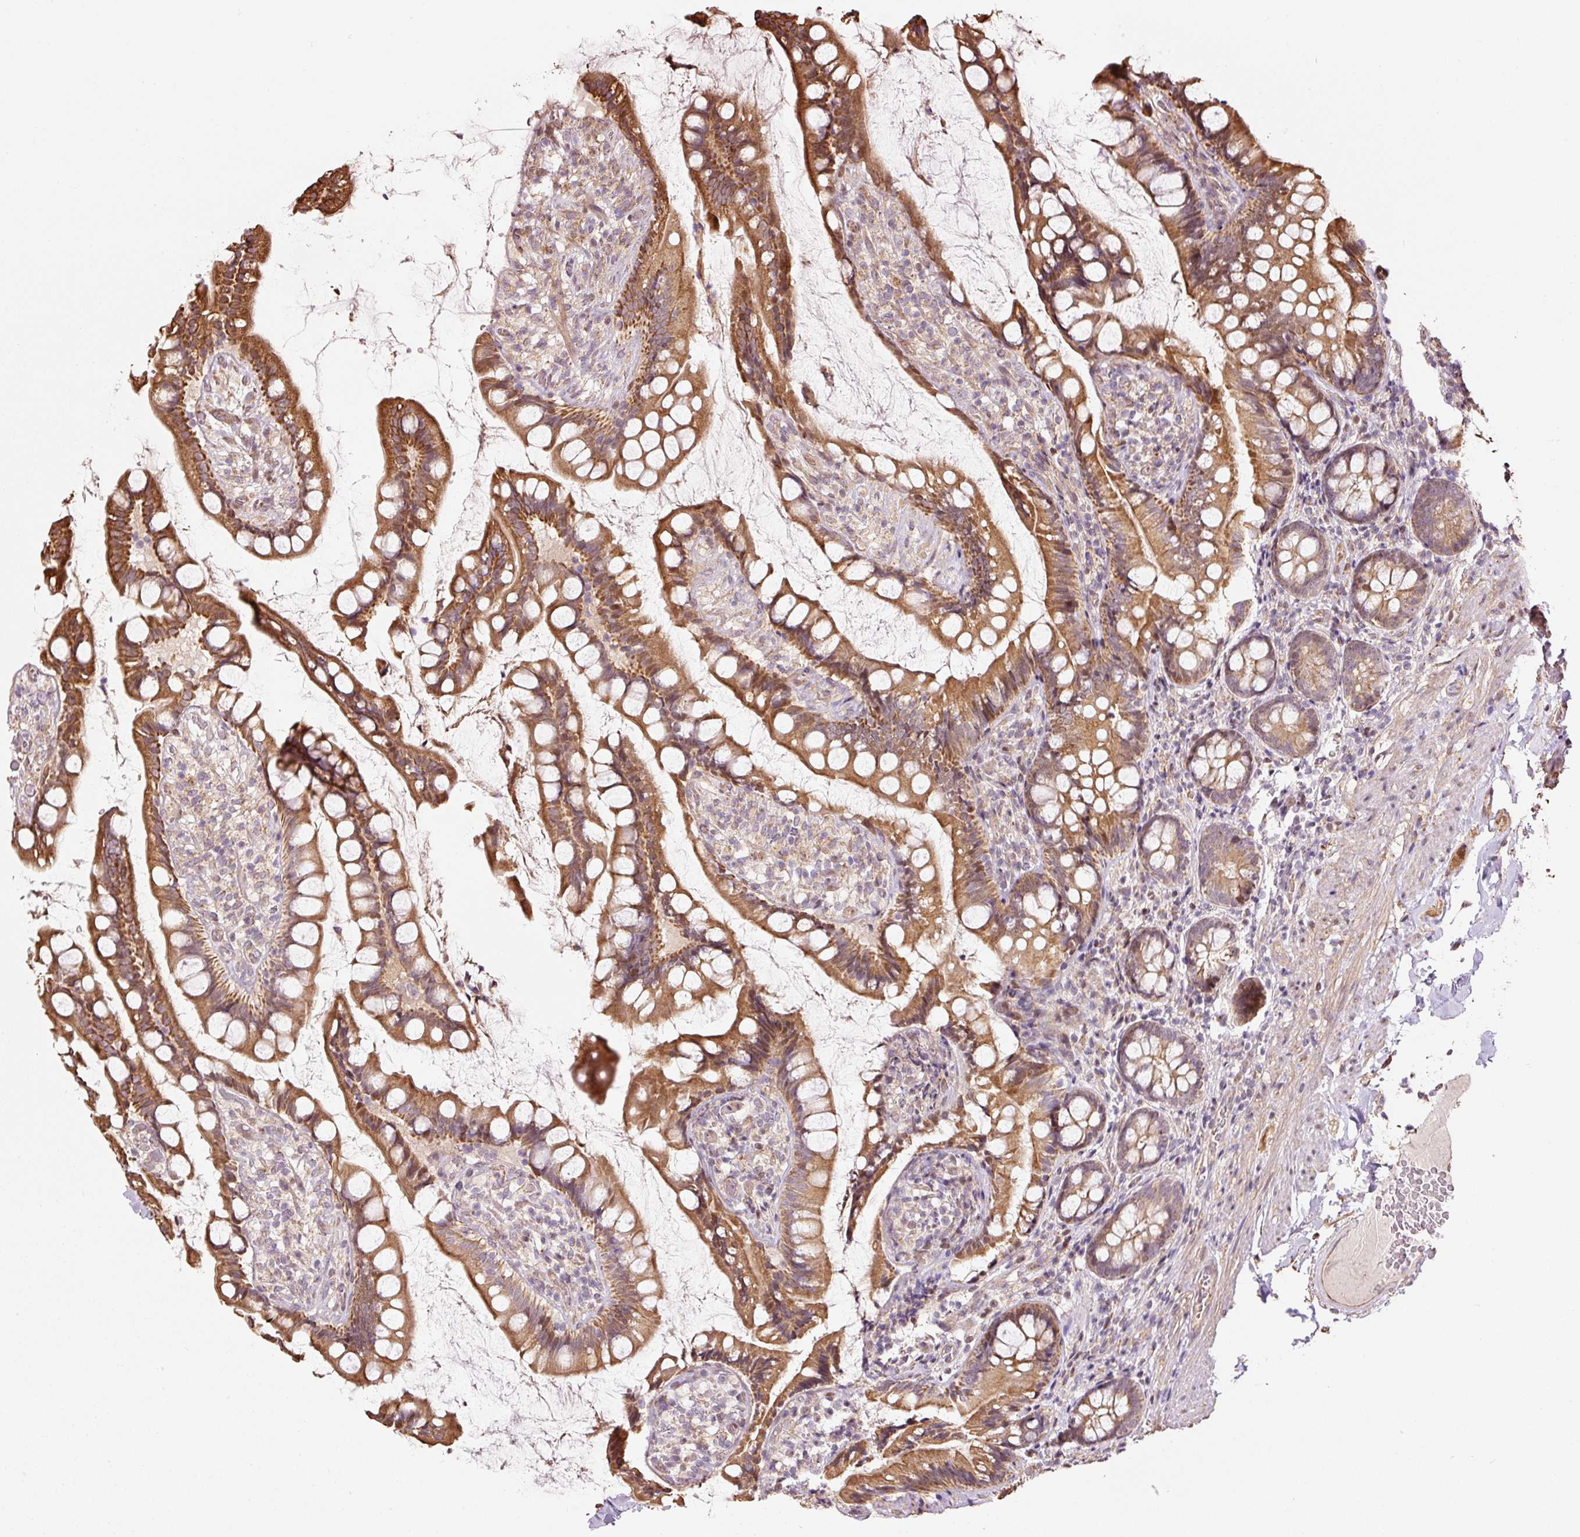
{"staining": {"intensity": "strong", "quantity": ">75%", "location": "cytoplasmic/membranous"}, "tissue": "small intestine", "cell_type": "Glandular cells", "image_type": "normal", "snomed": [{"axis": "morphology", "description": "Normal tissue, NOS"}, {"axis": "topography", "description": "Small intestine"}], "caption": "Protein staining of benign small intestine exhibits strong cytoplasmic/membranous staining in approximately >75% of glandular cells. (Stains: DAB (3,3'-diaminobenzidine) in brown, nuclei in blue, Microscopy: brightfield microscopy at high magnification).", "gene": "ETF1", "patient": {"sex": "male", "age": 70}}